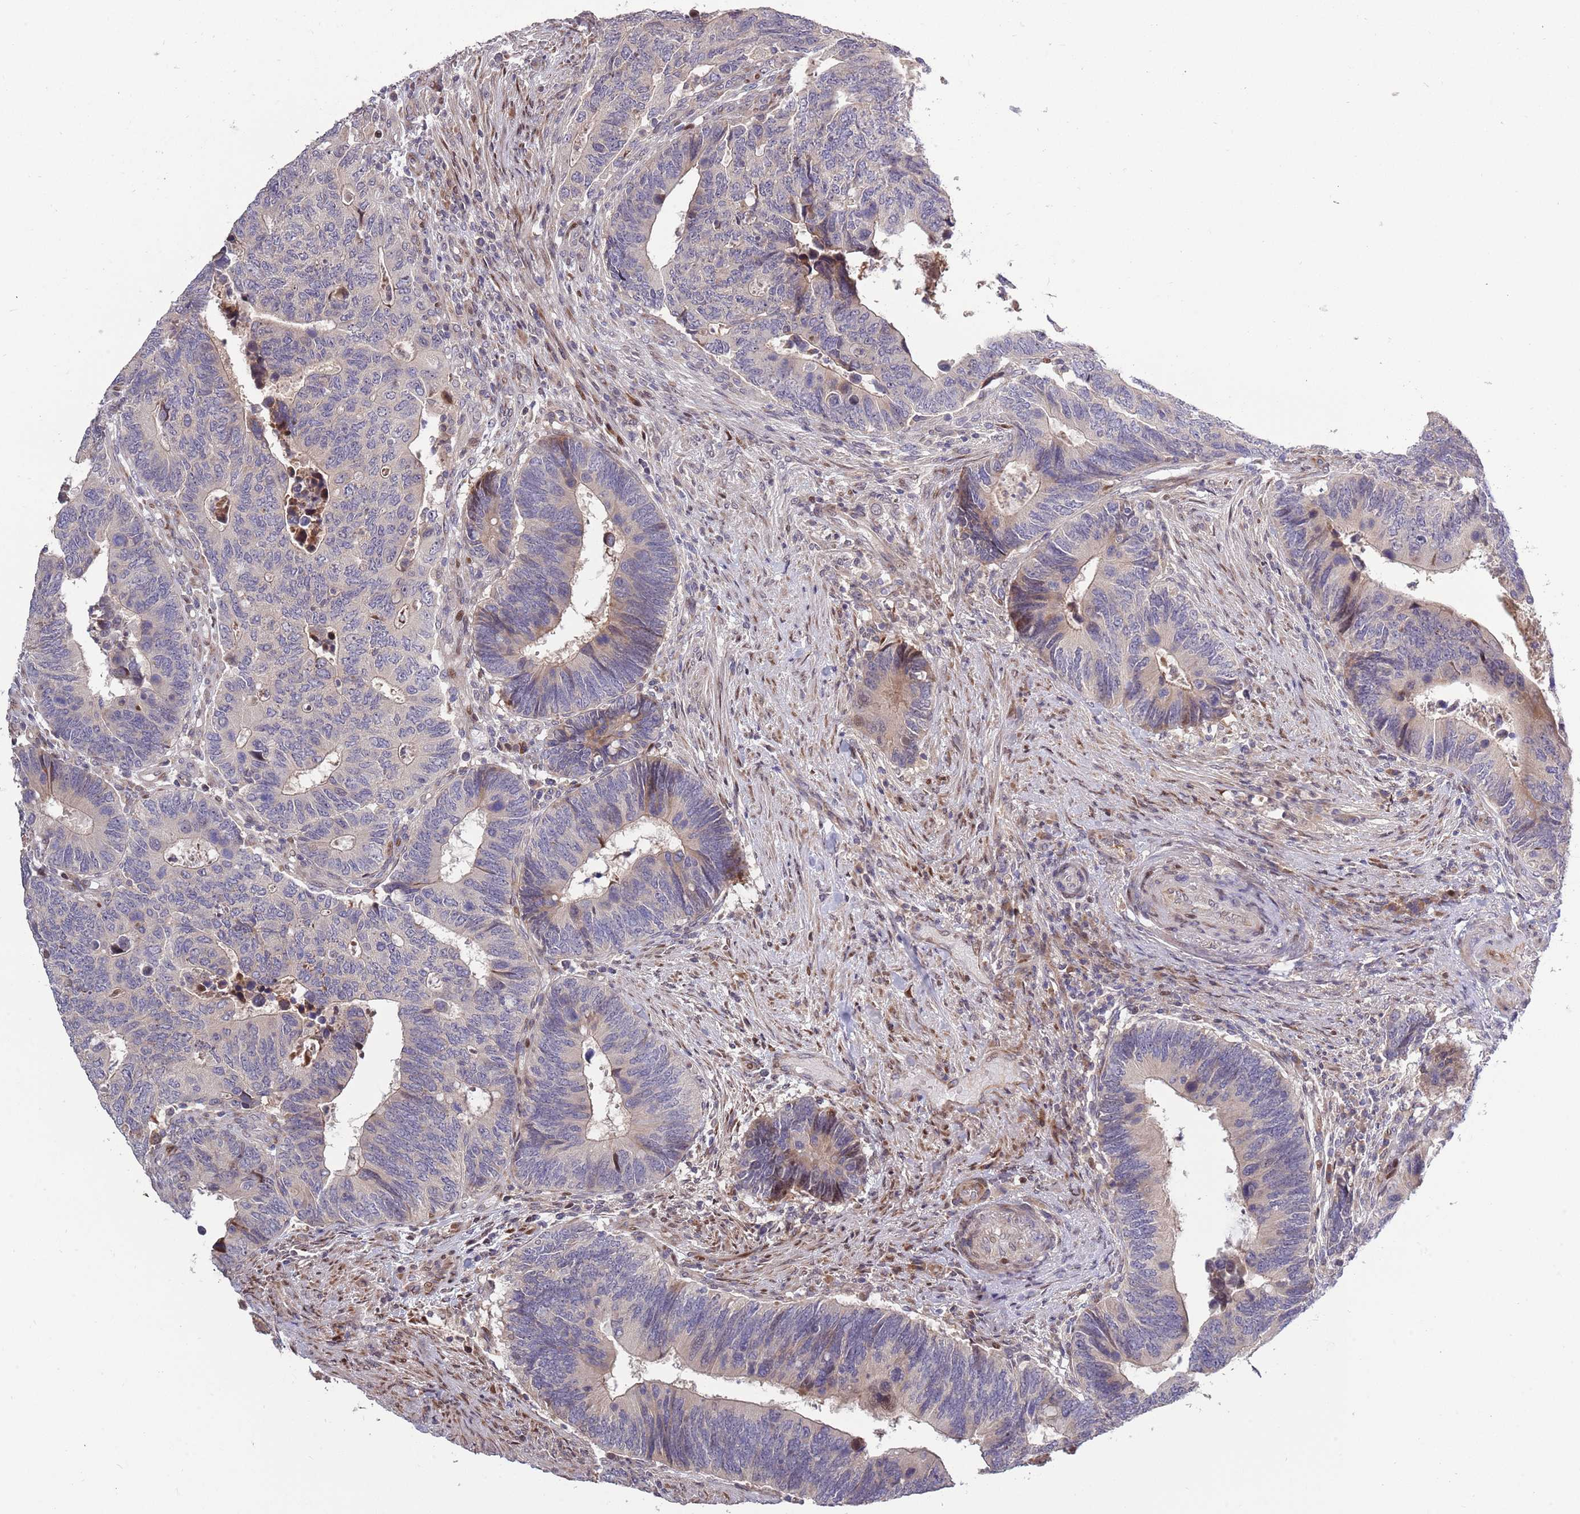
{"staining": {"intensity": "moderate", "quantity": "<25%", "location": "nuclear"}, "tissue": "colorectal cancer", "cell_type": "Tumor cells", "image_type": "cancer", "snomed": [{"axis": "morphology", "description": "Adenocarcinoma, NOS"}, {"axis": "topography", "description": "Colon"}], "caption": "This micrograph exhibits IHC staining of human colorectal adenocarcinoma, with low moderate nuclear positivity in about <25% of tumor cells.", "gene": "SYNDIG1L", "patient": {"sex": "male", "age": 87}}